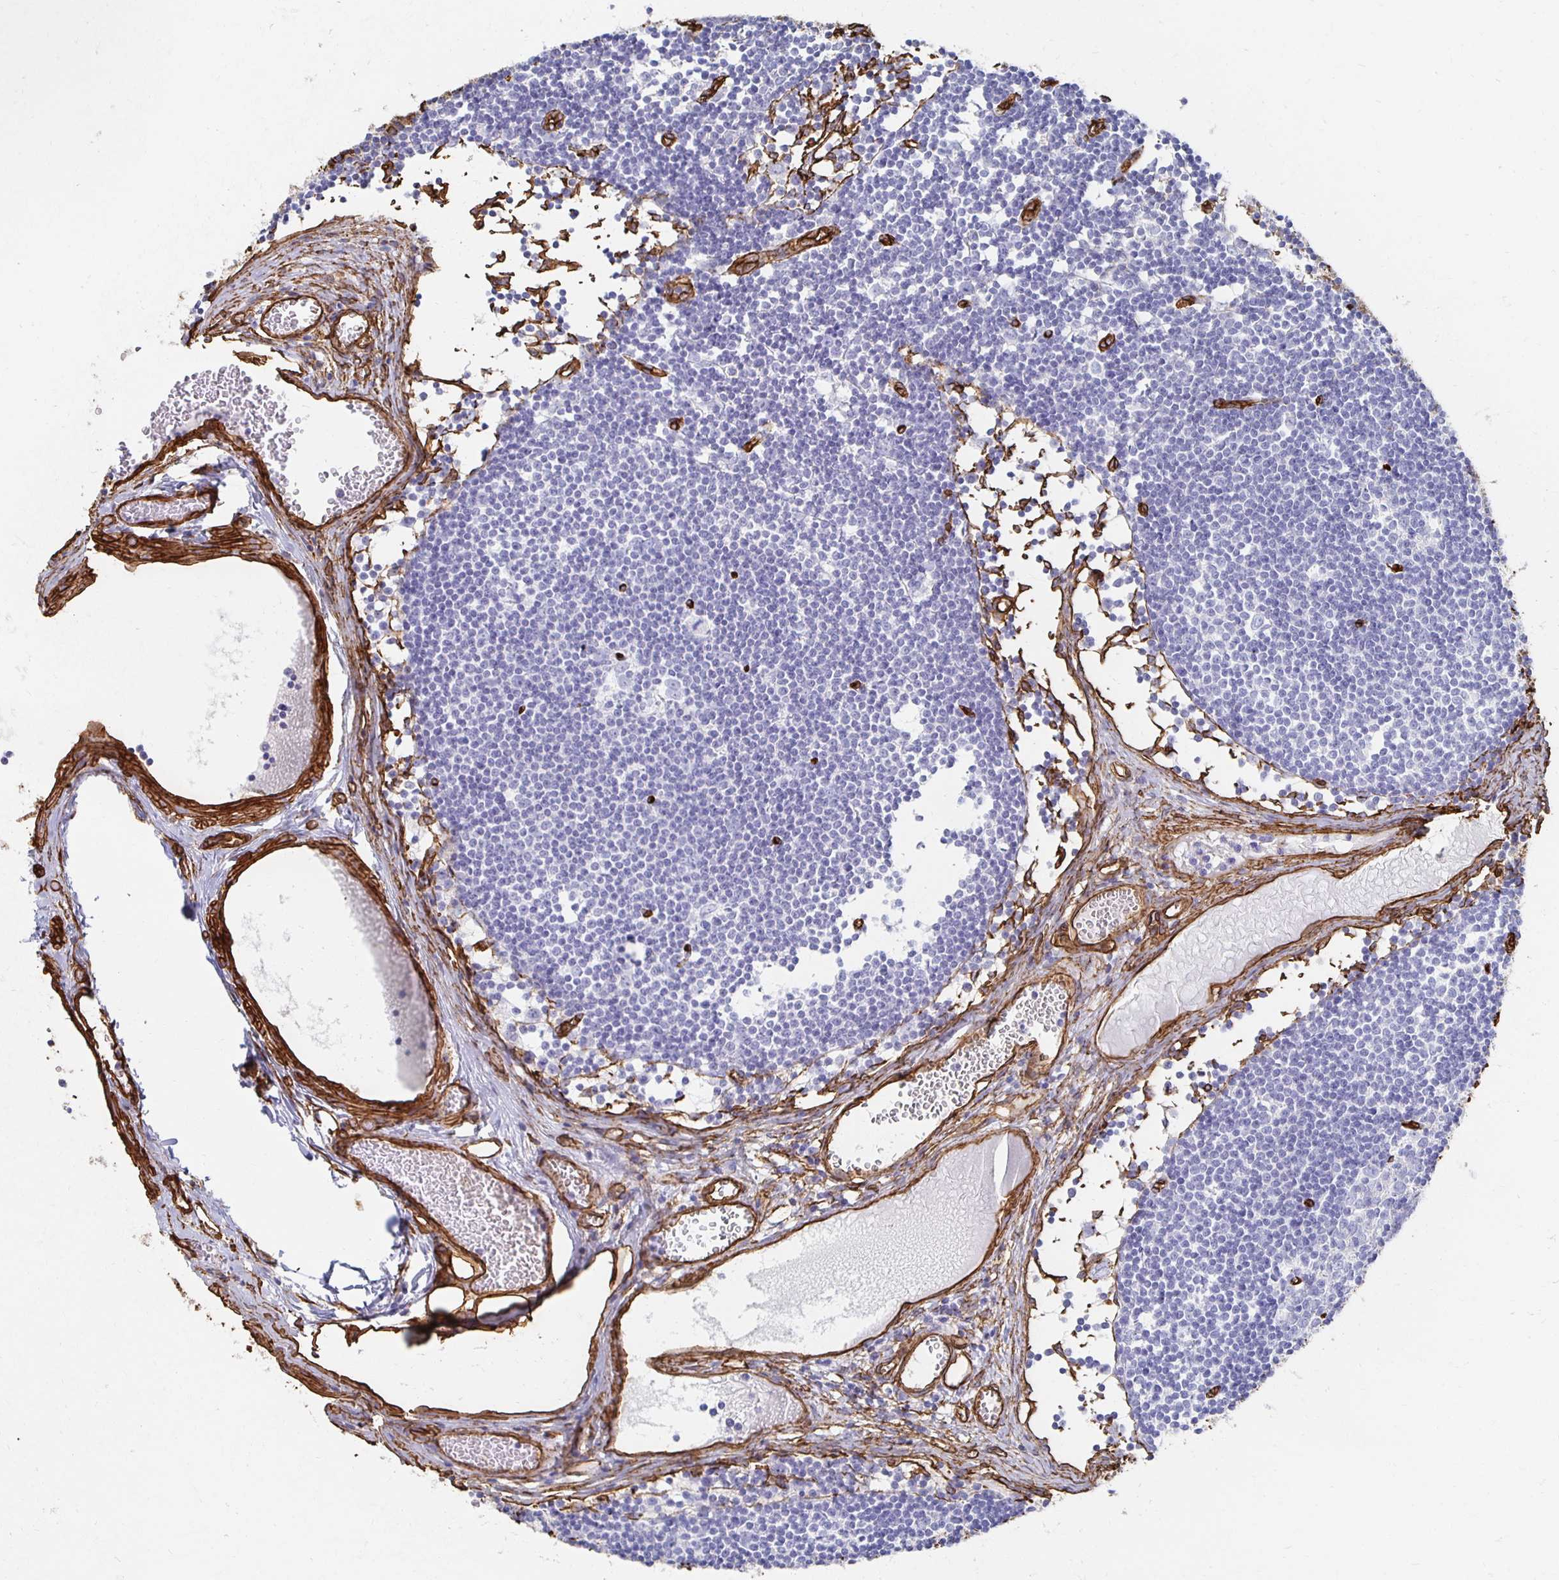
{"staining": {"intensity": "negative", "quantity": "none", "location": "none"}, "tissue": "lymph node", "cell_type": "Non-germinal center cells", "image_type": "normal", "snomed": [{"axis": "morphology", "description": "Normal tissue, NOS"}, {"axis": "topography", "description": "Lymph node"}], "caption": "A micrograph of lymph node stained for a protein exhibits no brown staining in non-germinal center cells. The staining is performed using DAB (3,3'-diaminobenzidine) brown chromogen with nuclei counter-stained in using hematoxylin.", "gene": "VIPR2", "patient": {"sex": "female", "age": 11}}